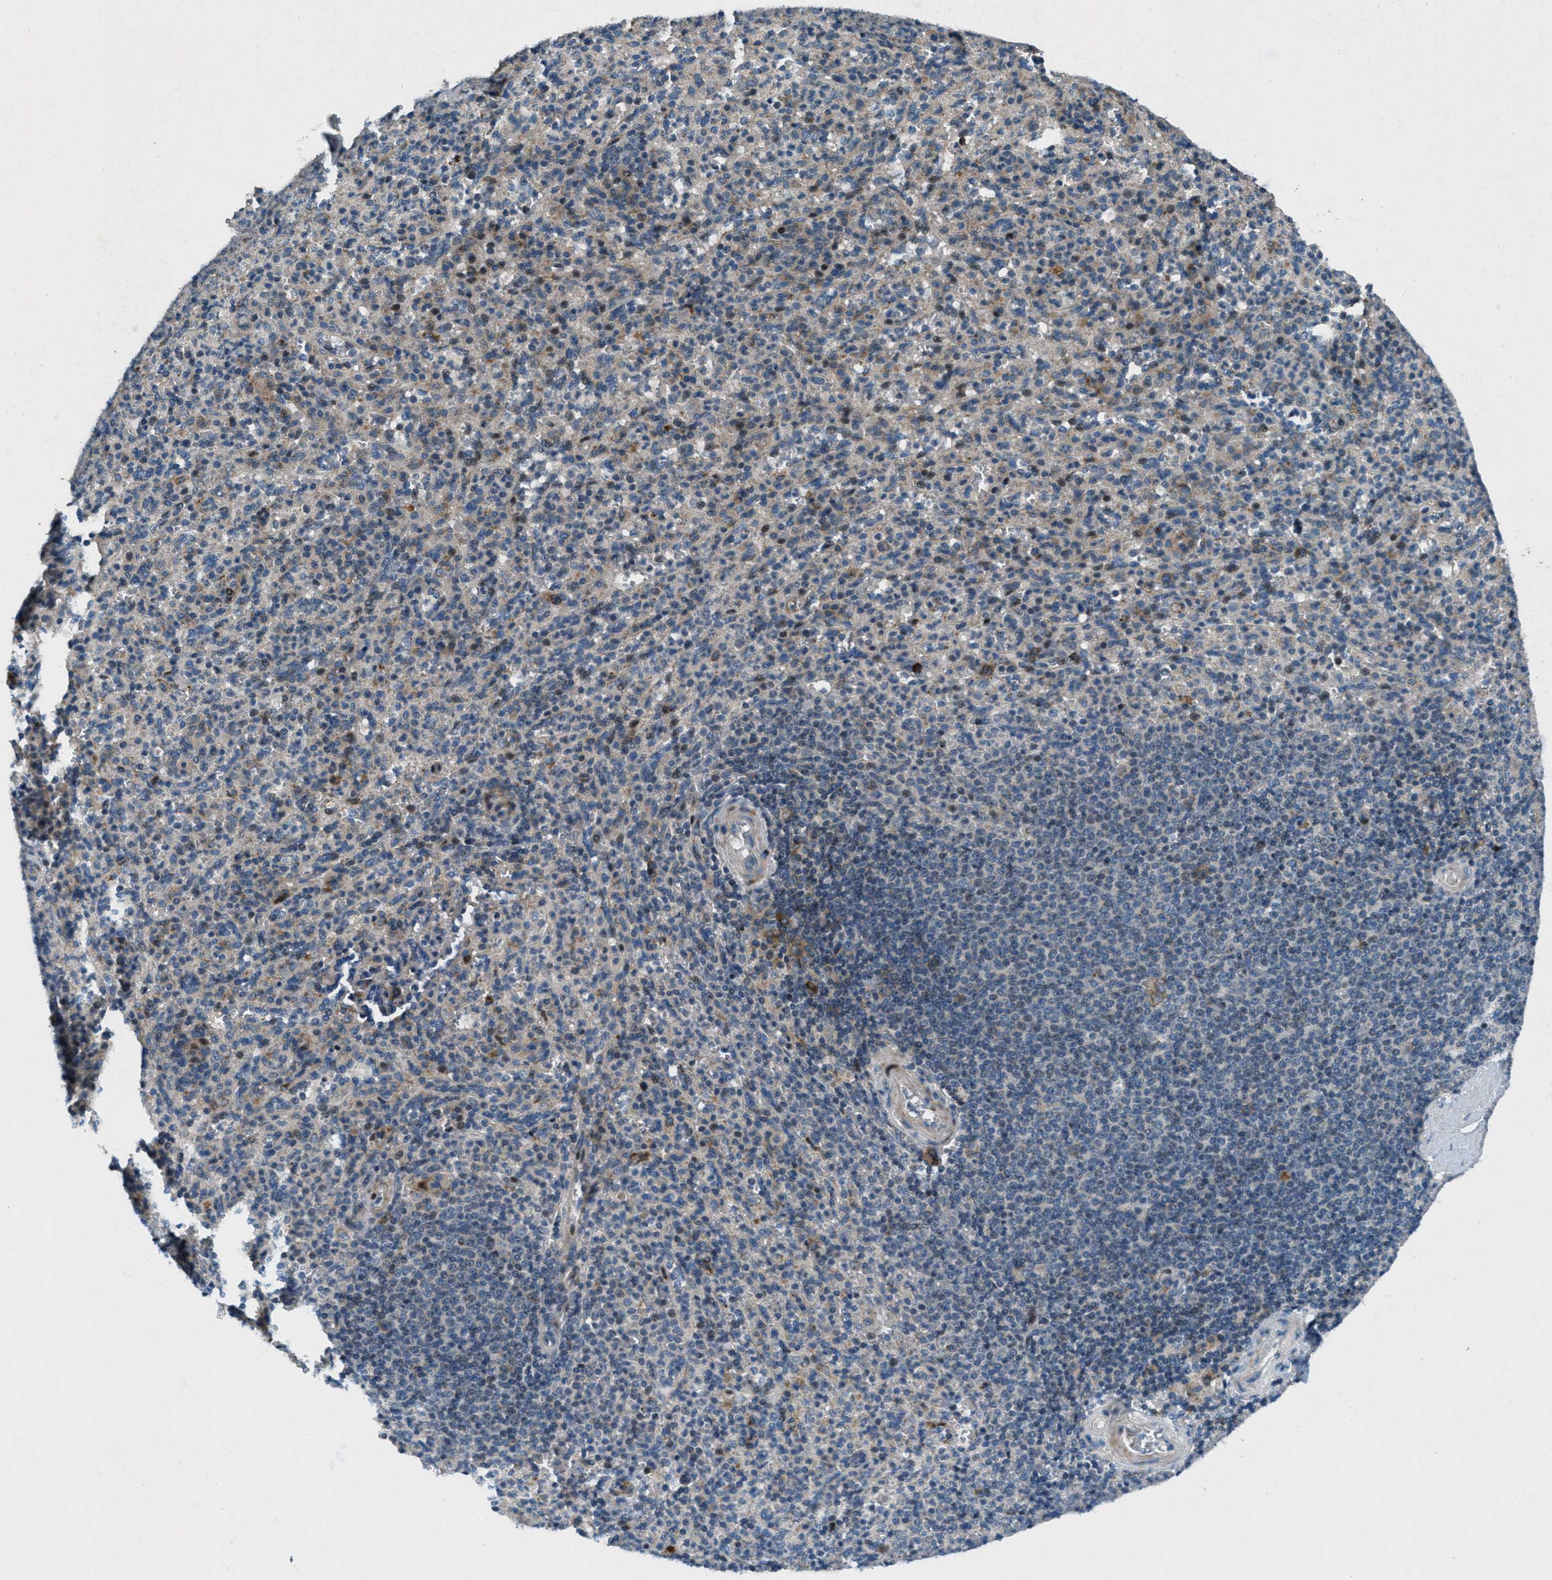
{"staining": {"intensity": "weak", "quantity": "25%-75%", "location": "cytoplasmic/membranous"}, "tissue": "spleen", "cell_type": "Cells in red pulp", "image_type": "normal", "snomed": [{"axis": "morphology", "description": "Normal tissue, NOS"}, {"axis": "topography", "description": "Spleen"}], "caption": "DAB immunohistochemical staining of normal human spleen exhibits weak cytoplasmic/membranous protein positivity in approximately 25%-75% of cells in red pulp.", "gene": "CLEC2D", "patient": {"sex": "male", "age": 36}}